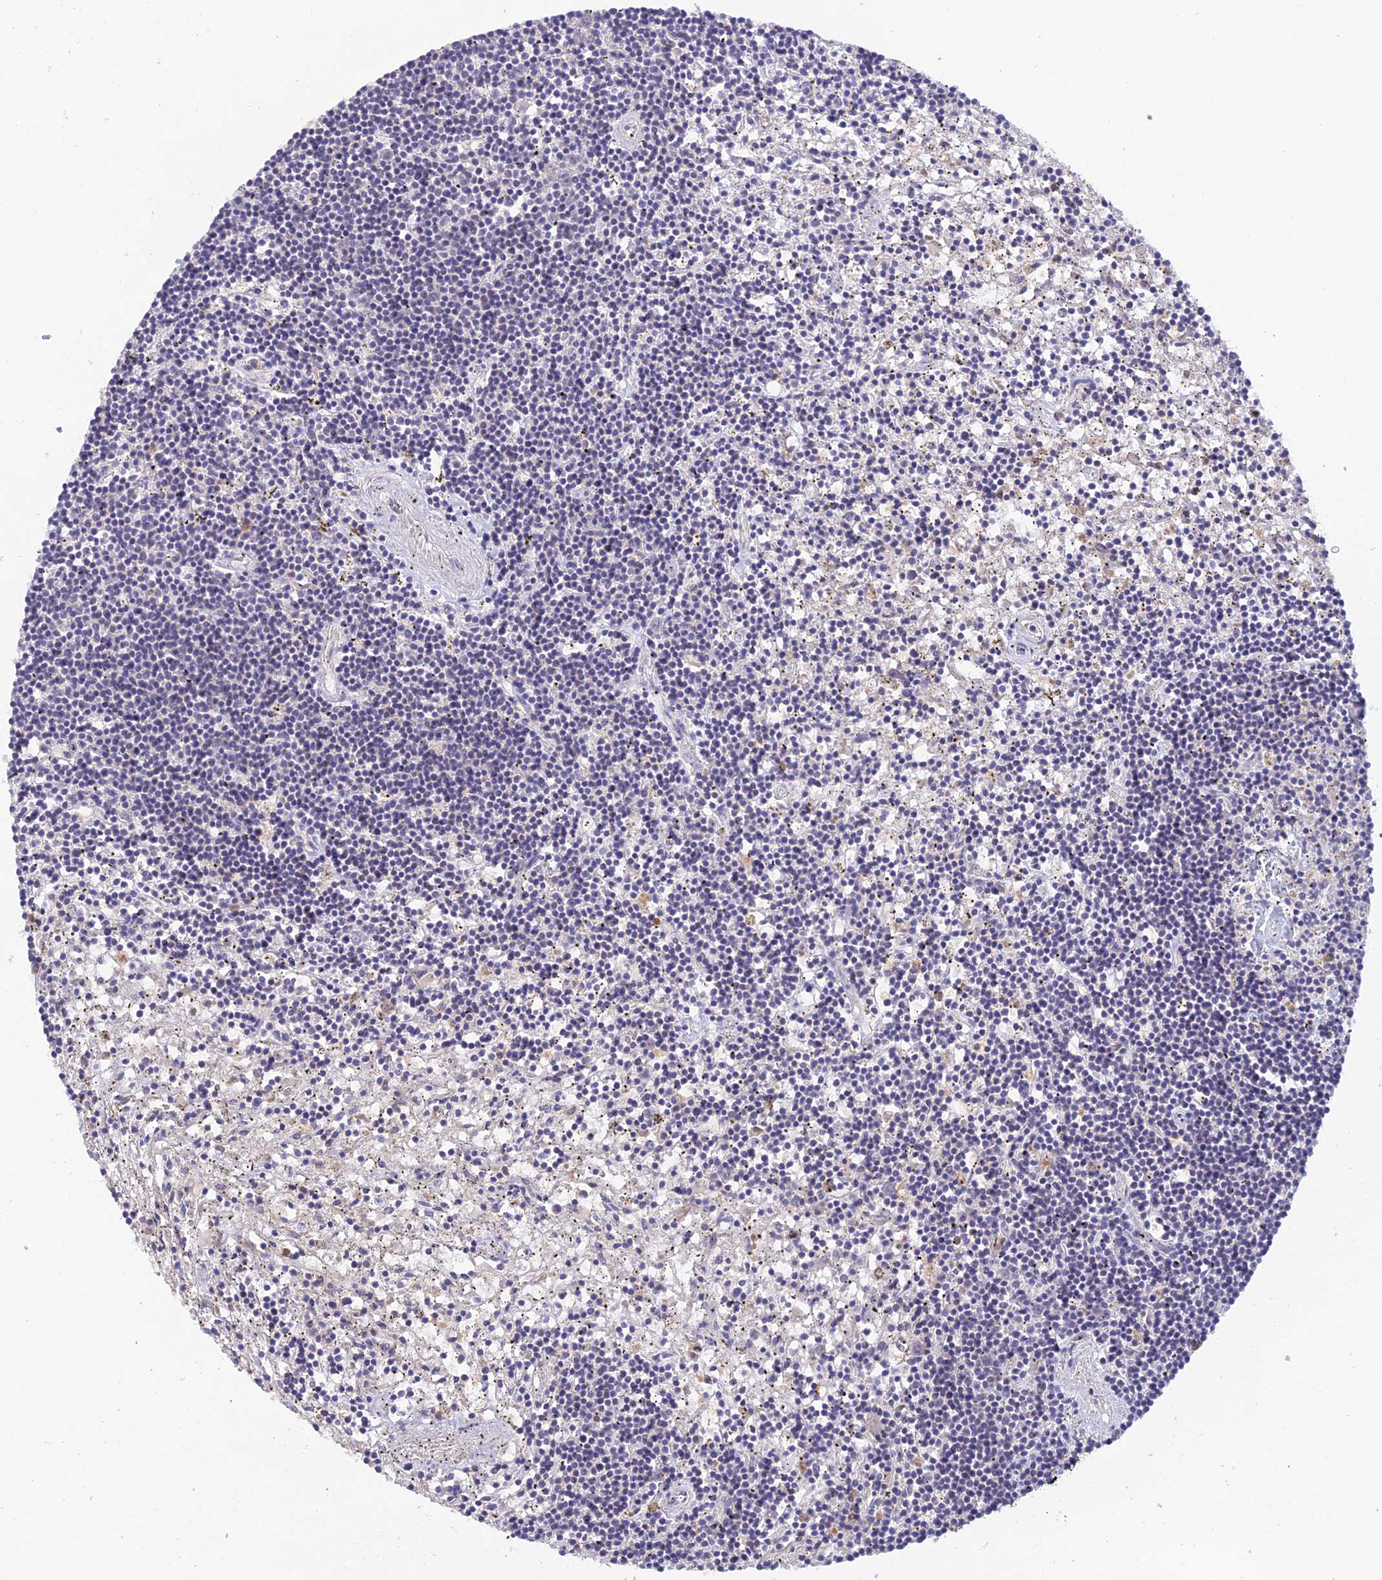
{"staining": {"intensity": "negative", "quantity": "none", "location": "none"}, "tissue": "lymphoma", "cell_type": "Tumor cells", "image_type": "cancer", "snomed": [{"axis": "morphology", "description": "Malignant lymphoma, non-Hodgkin's type, Low grade"}, {"axis": "topography", "description": "Spleen"}], "caption": "DAB (3,3'-diaminobenzidine) immunohistochemical staining of malignant lymphoma, non-Hodgkin's type (low-grade) reveals no significant staining in tumor cells.", "gene": "FASTKD5", "patient": {"sex": "male", "age": 76}}